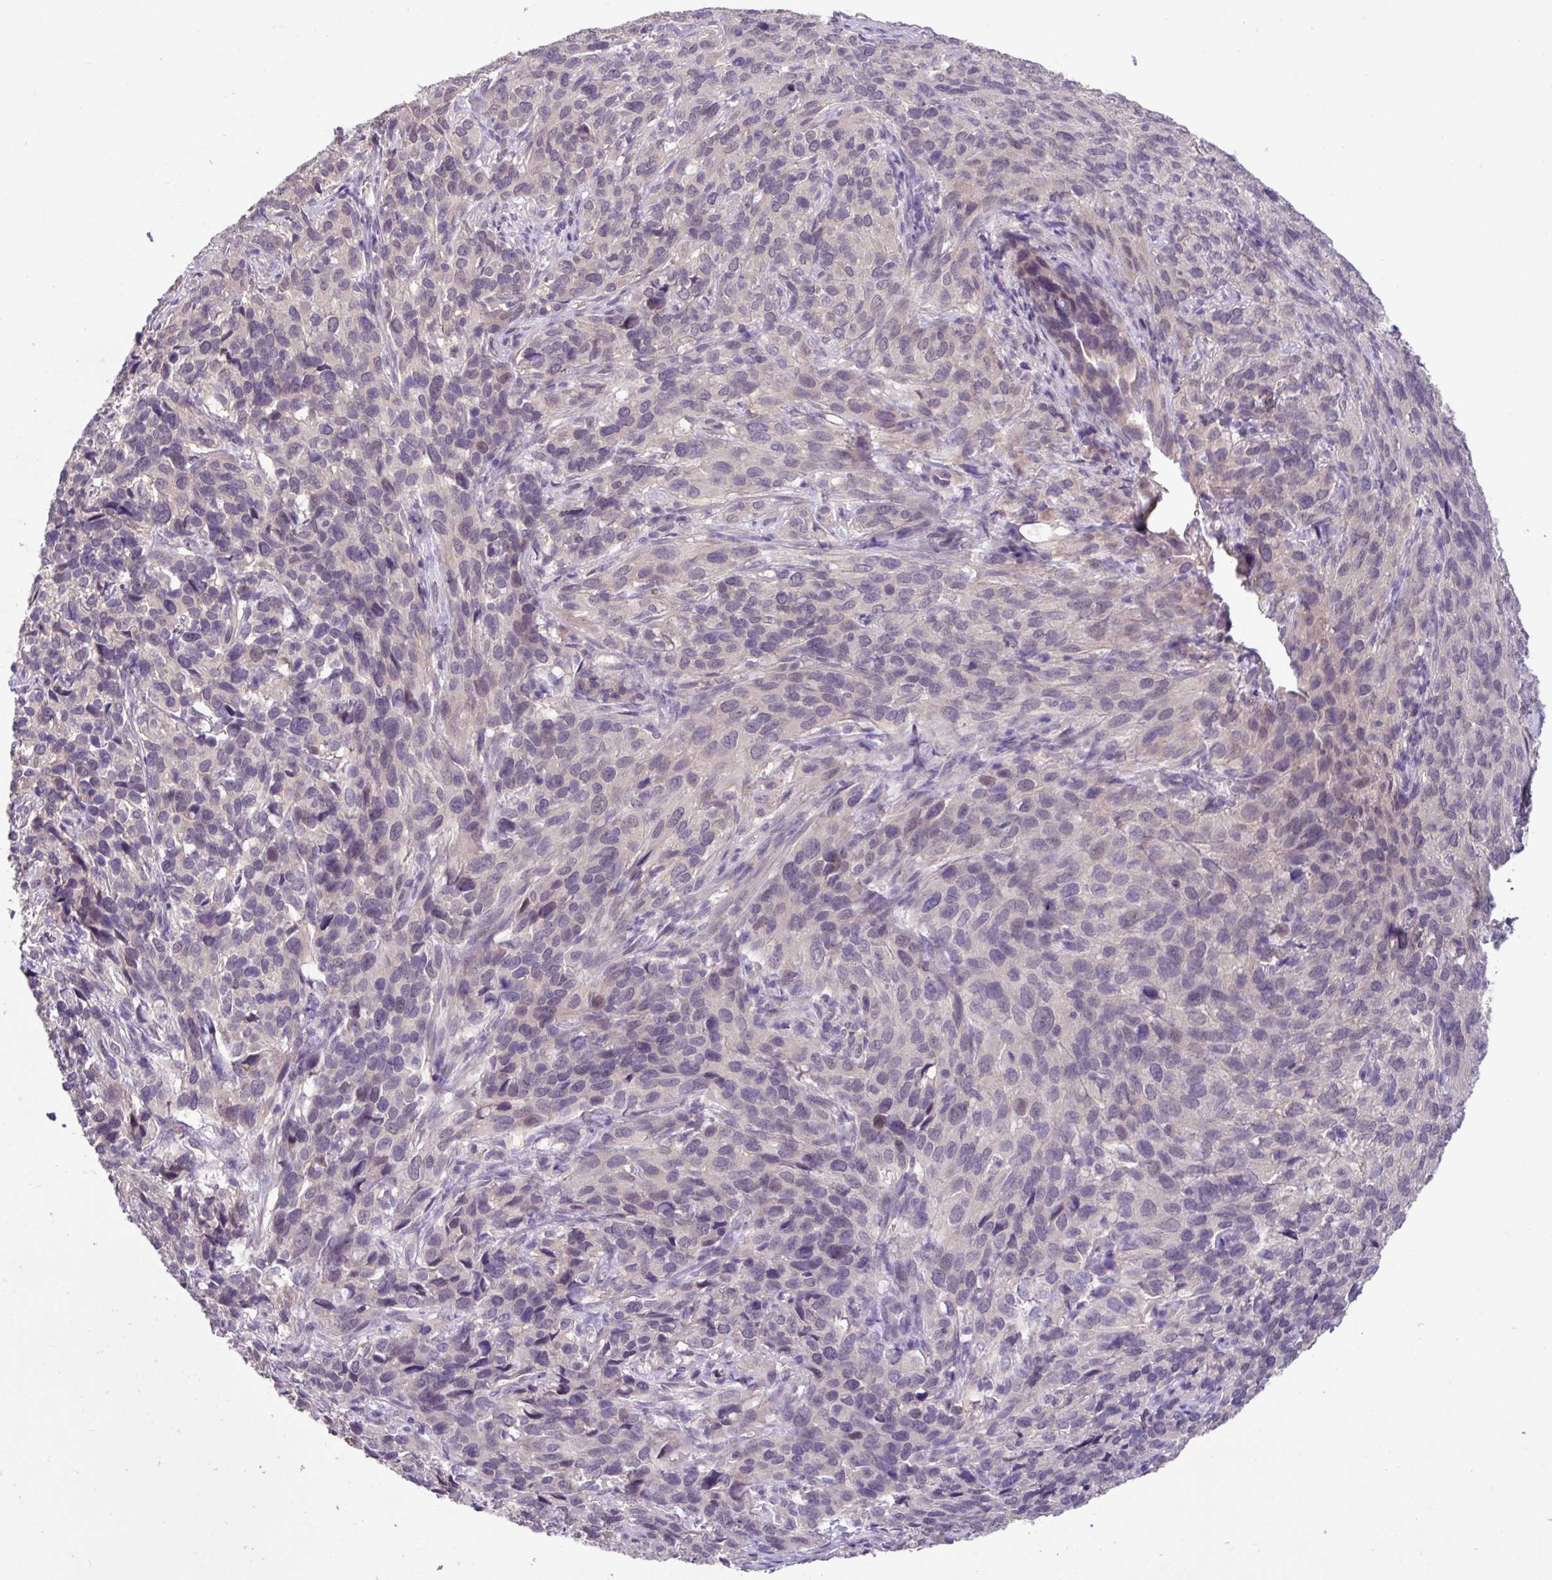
{"staining": {"intensity": "negative", "quantity": "none", "location": "none"}, "tissue": "cervical cancer", "cell_type": "Tumor cells", "image_type": "cancer", "snomed": [{"axis": "morphology", "description": "Squamous cell carcinoma, NOS"}, {"axis": "topography", "description": "Cervix"}], "caption": "Human squamous cell carcinoma (cervical) stained for a protein using immunohistochemistry reveals no positivity in tumor cells.", "gene": "PAX8", "patient": {"sex": "female", "age": 51}}